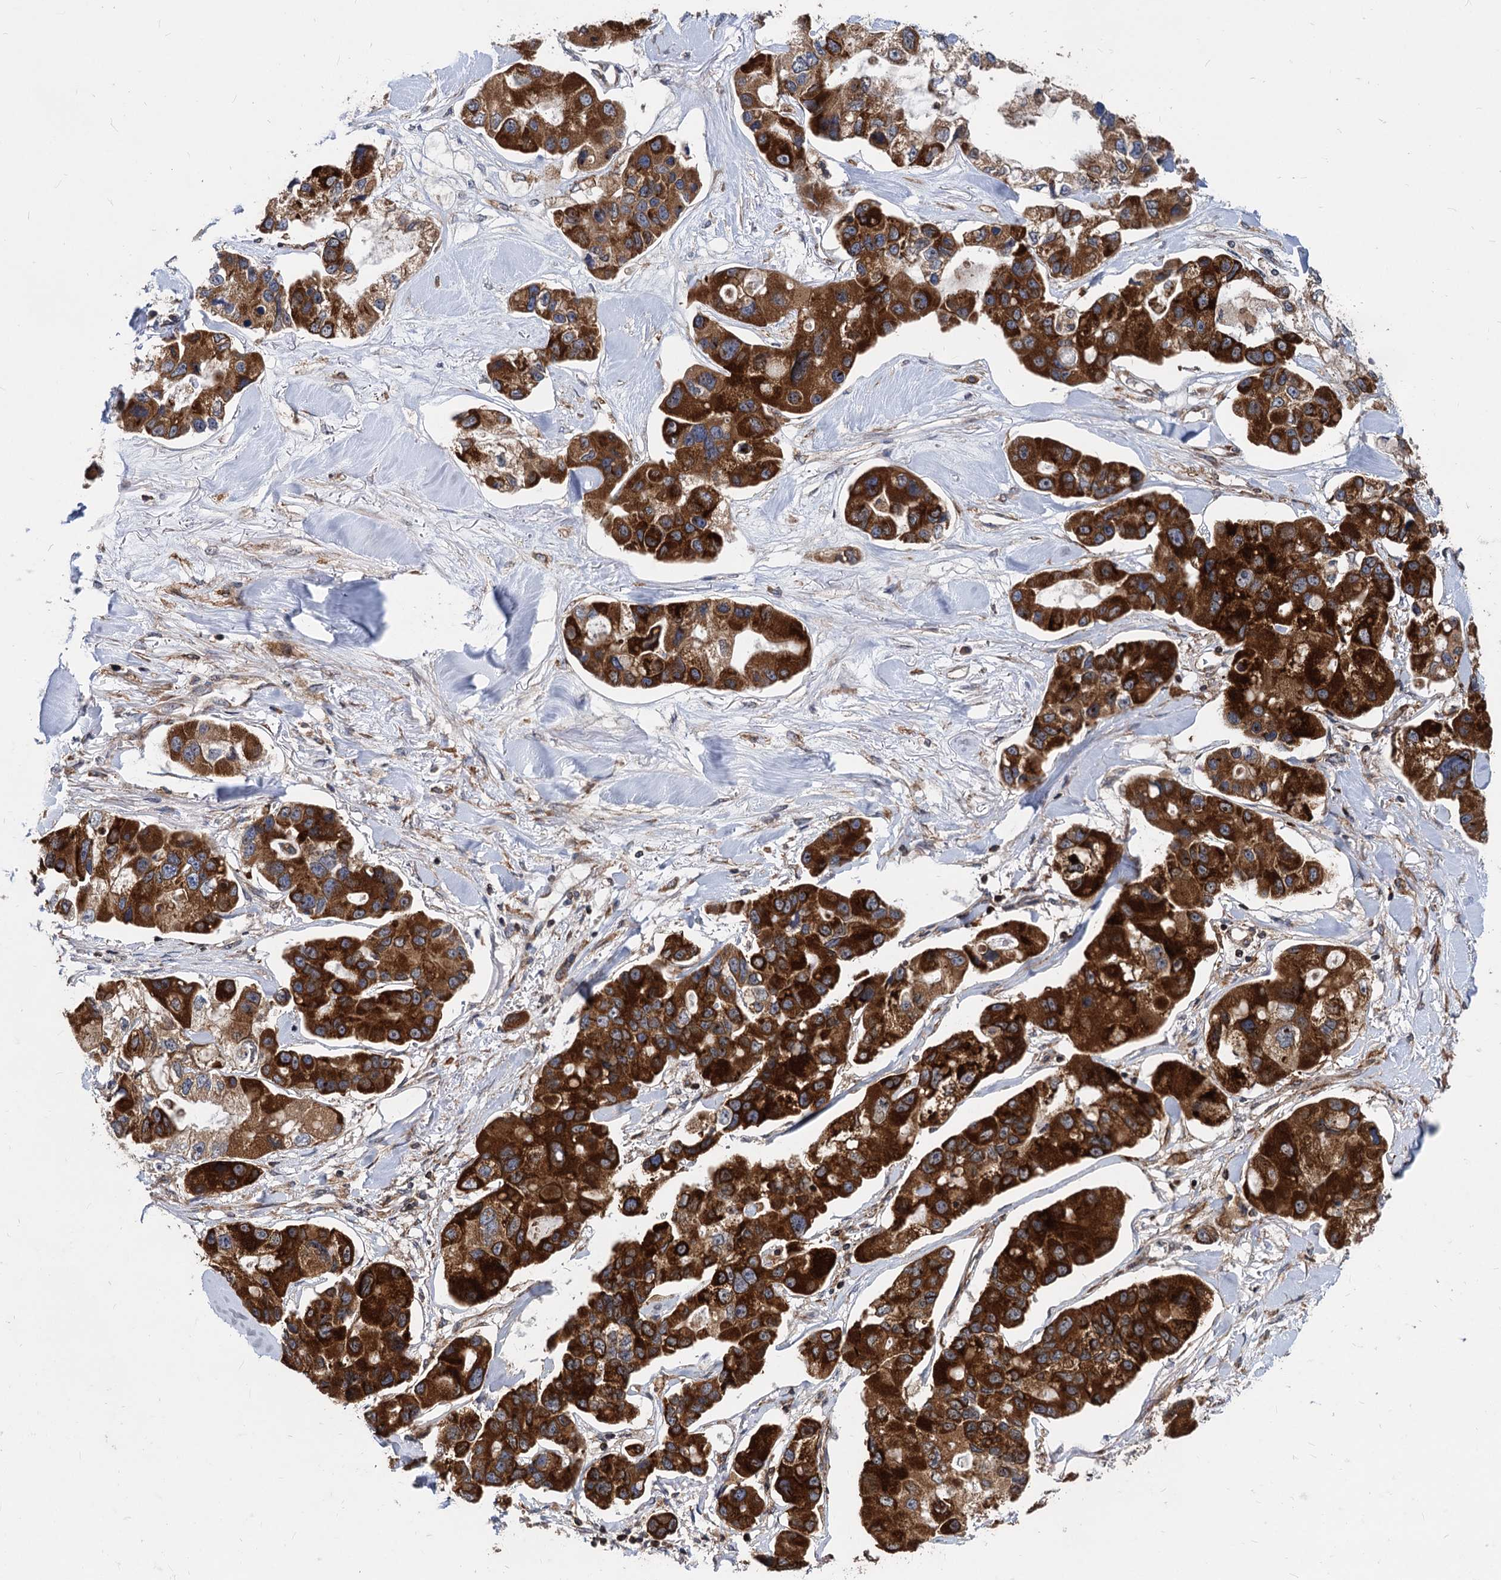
{"staining": {"intensity": "strong", "quantity": ">75%", "location": "cytoplasmic/membranous"}, "tissue": "lung cancer", "cell_type": "Tumor cells", "image_type": "cancer", "snomed": [{"axis": "morphology", "description": "Adenocarcinoma, NOS"}, {"axis": "topography", "description": "Lung"}], "caption": "Protein staining of lung cancer (adenocarcinoma) tissue demonstrates strong cytoplasmic/membranous staining in approximately >75% of tumor cells. The staining is performed using DAB brown chromogen to label protein expression. The nuclei are counter-stained blue using hematoxylin.", "gene": "STIM1", "patient": {"sex": "female", "age": 54}}